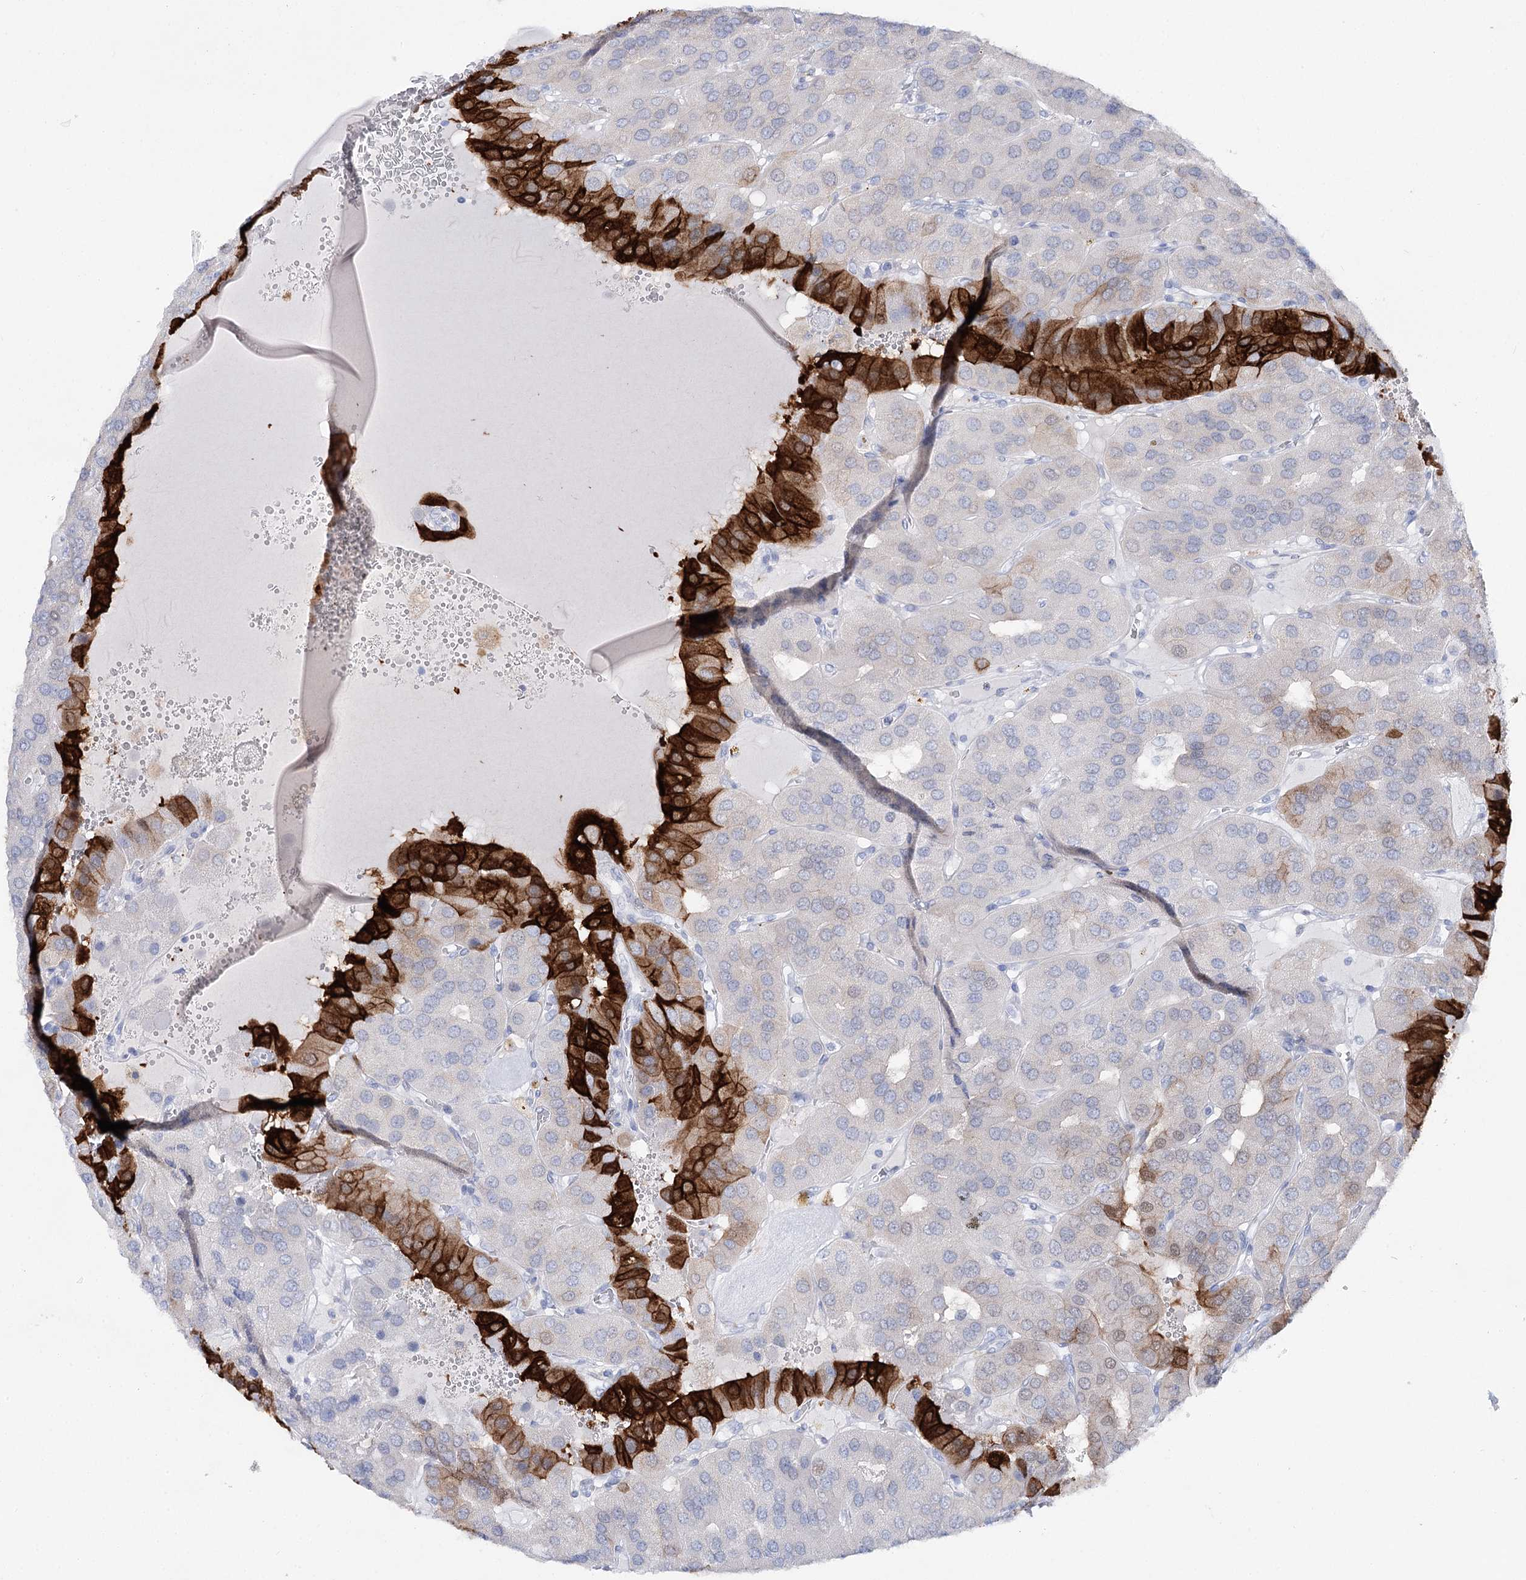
{"staining": {"intensity": "strong", "quantity": "<25%", "location": "cytoplasmic/membranous"}, "tissue": "parathyroid gland", "cell_type": "Glandular cells", "image_type": "normal", "snomed": [{"axis": "morphology", "description": "Normal tissue, NOS"}, {"axis": "morphology", "description": "Adenoma, NOS"}, {"axis": "topography", "description": "Parathyroid gland"}], "caption": "This histopathology image demonstrates IHC staining of normal parathyroid gland, with medium strong cytoplasmic/membranous positivity in about <25% of glandular cells.", "gene": "UGDH", "patient": {"sex": "female", "age": 86}}